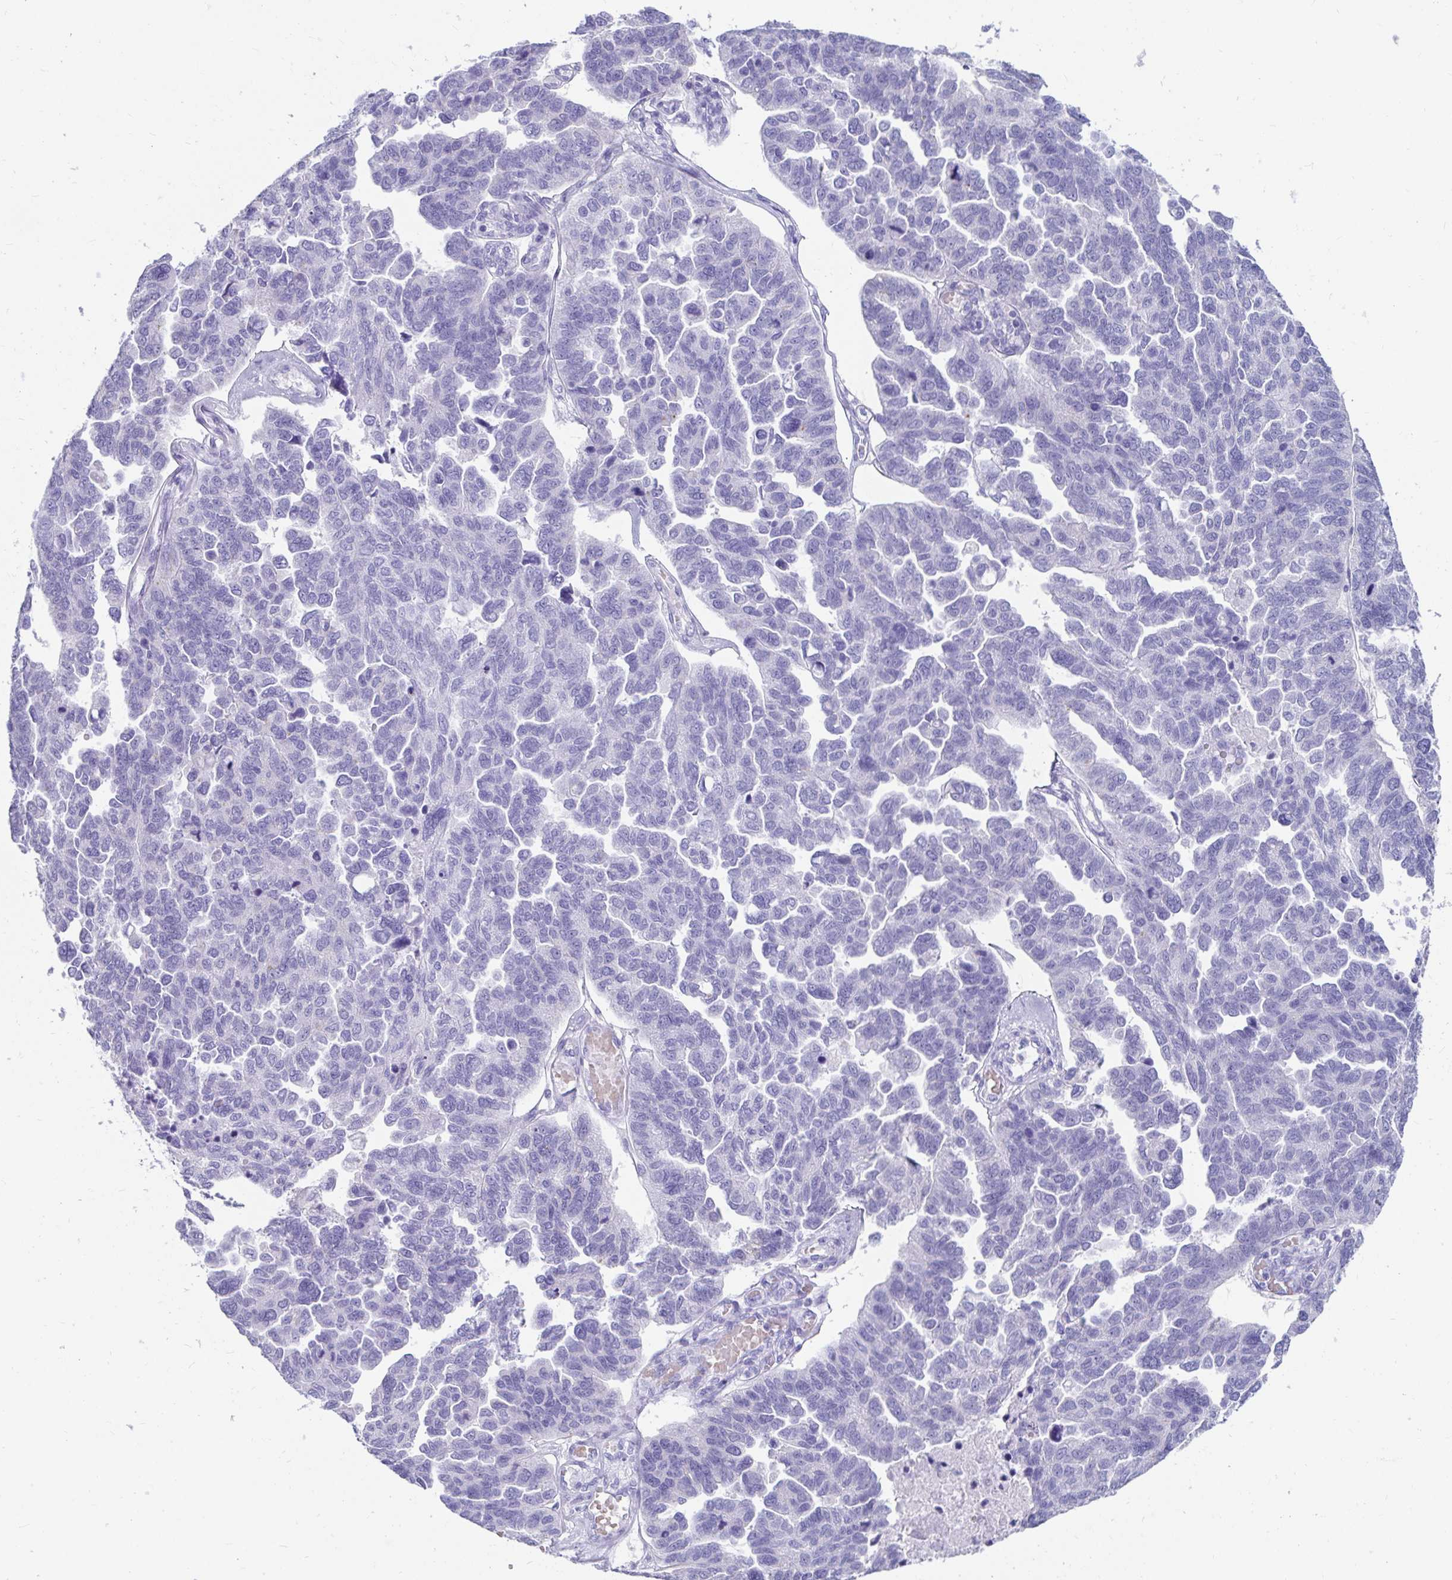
{"staining": {"intensity": "negative", "quantity": "none", "location": "none"}, "tissue": "ovarian cancer", "cell_type": "Tumor cells", "image_type": "cancer", "snomed": [{"axis": "morphology", "description": "Cystadenocarcinoma, serous, NOS"}, {"axis": "topography", "description": "Ovary"}], "caption": "A micrograph of human ovarian cancer (serous cystadenocarcinoma) is negative for staining in tumor cells.", "gene": "ZPBP2", "patient": {"sex": "female", "age": 64}}